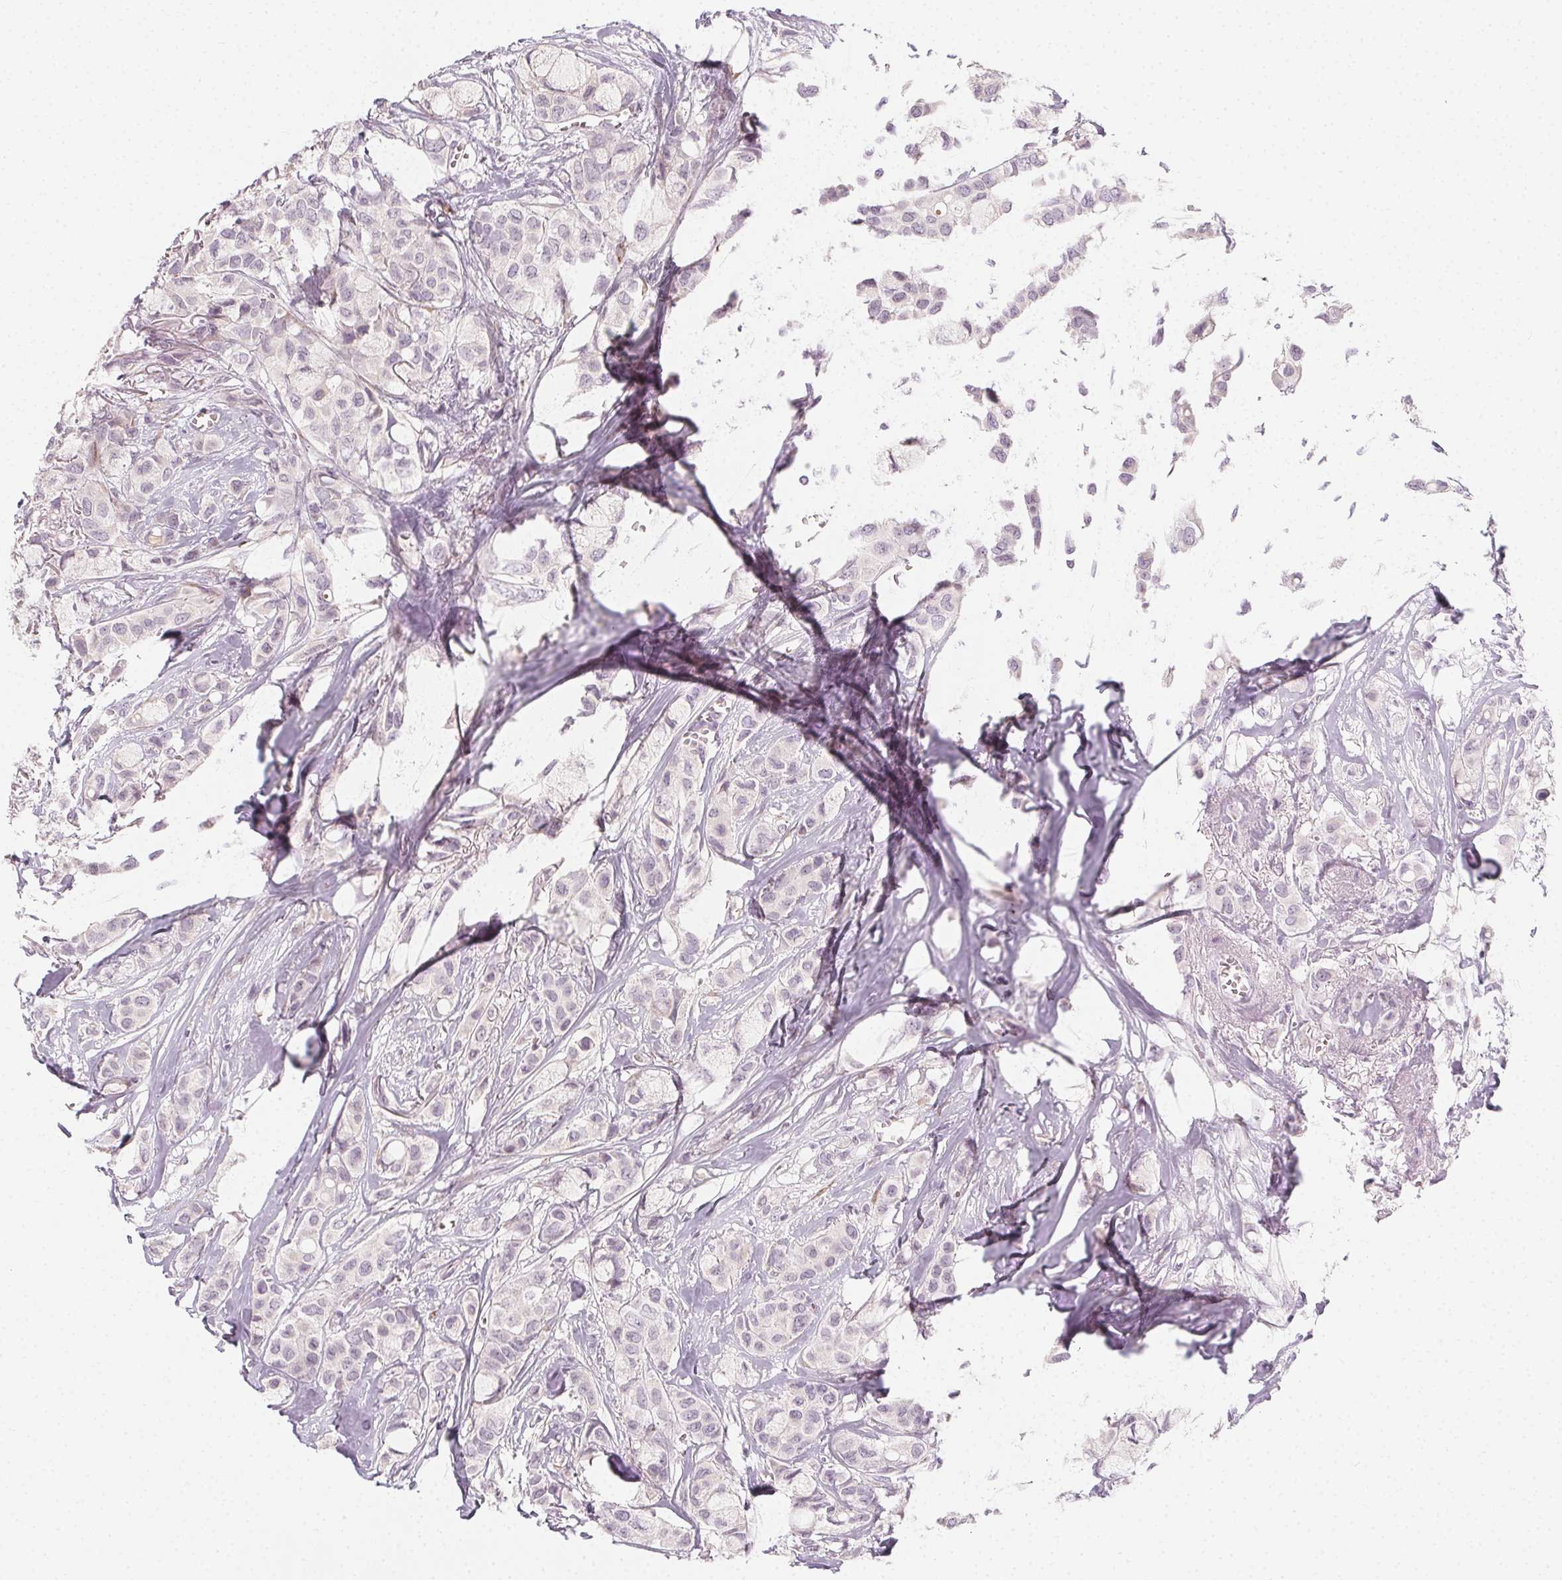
{"staining": {"intensity": "negative", "quantity": "none", "location": "none"}, "tissue": "breast cancer", "cell_type": "Tumor cells", "image_type": "cancer", "snomed": [{"axis": "morphology", "description": "Duct carcinoma"}, {"axis": "topography", "description": "Breast"}], "caption": "The photomicrograph exhibits no staining of tumor cells in breast cancer.", "gene": "CCDC96", "patient": {"sex": "female", "age": 85}}